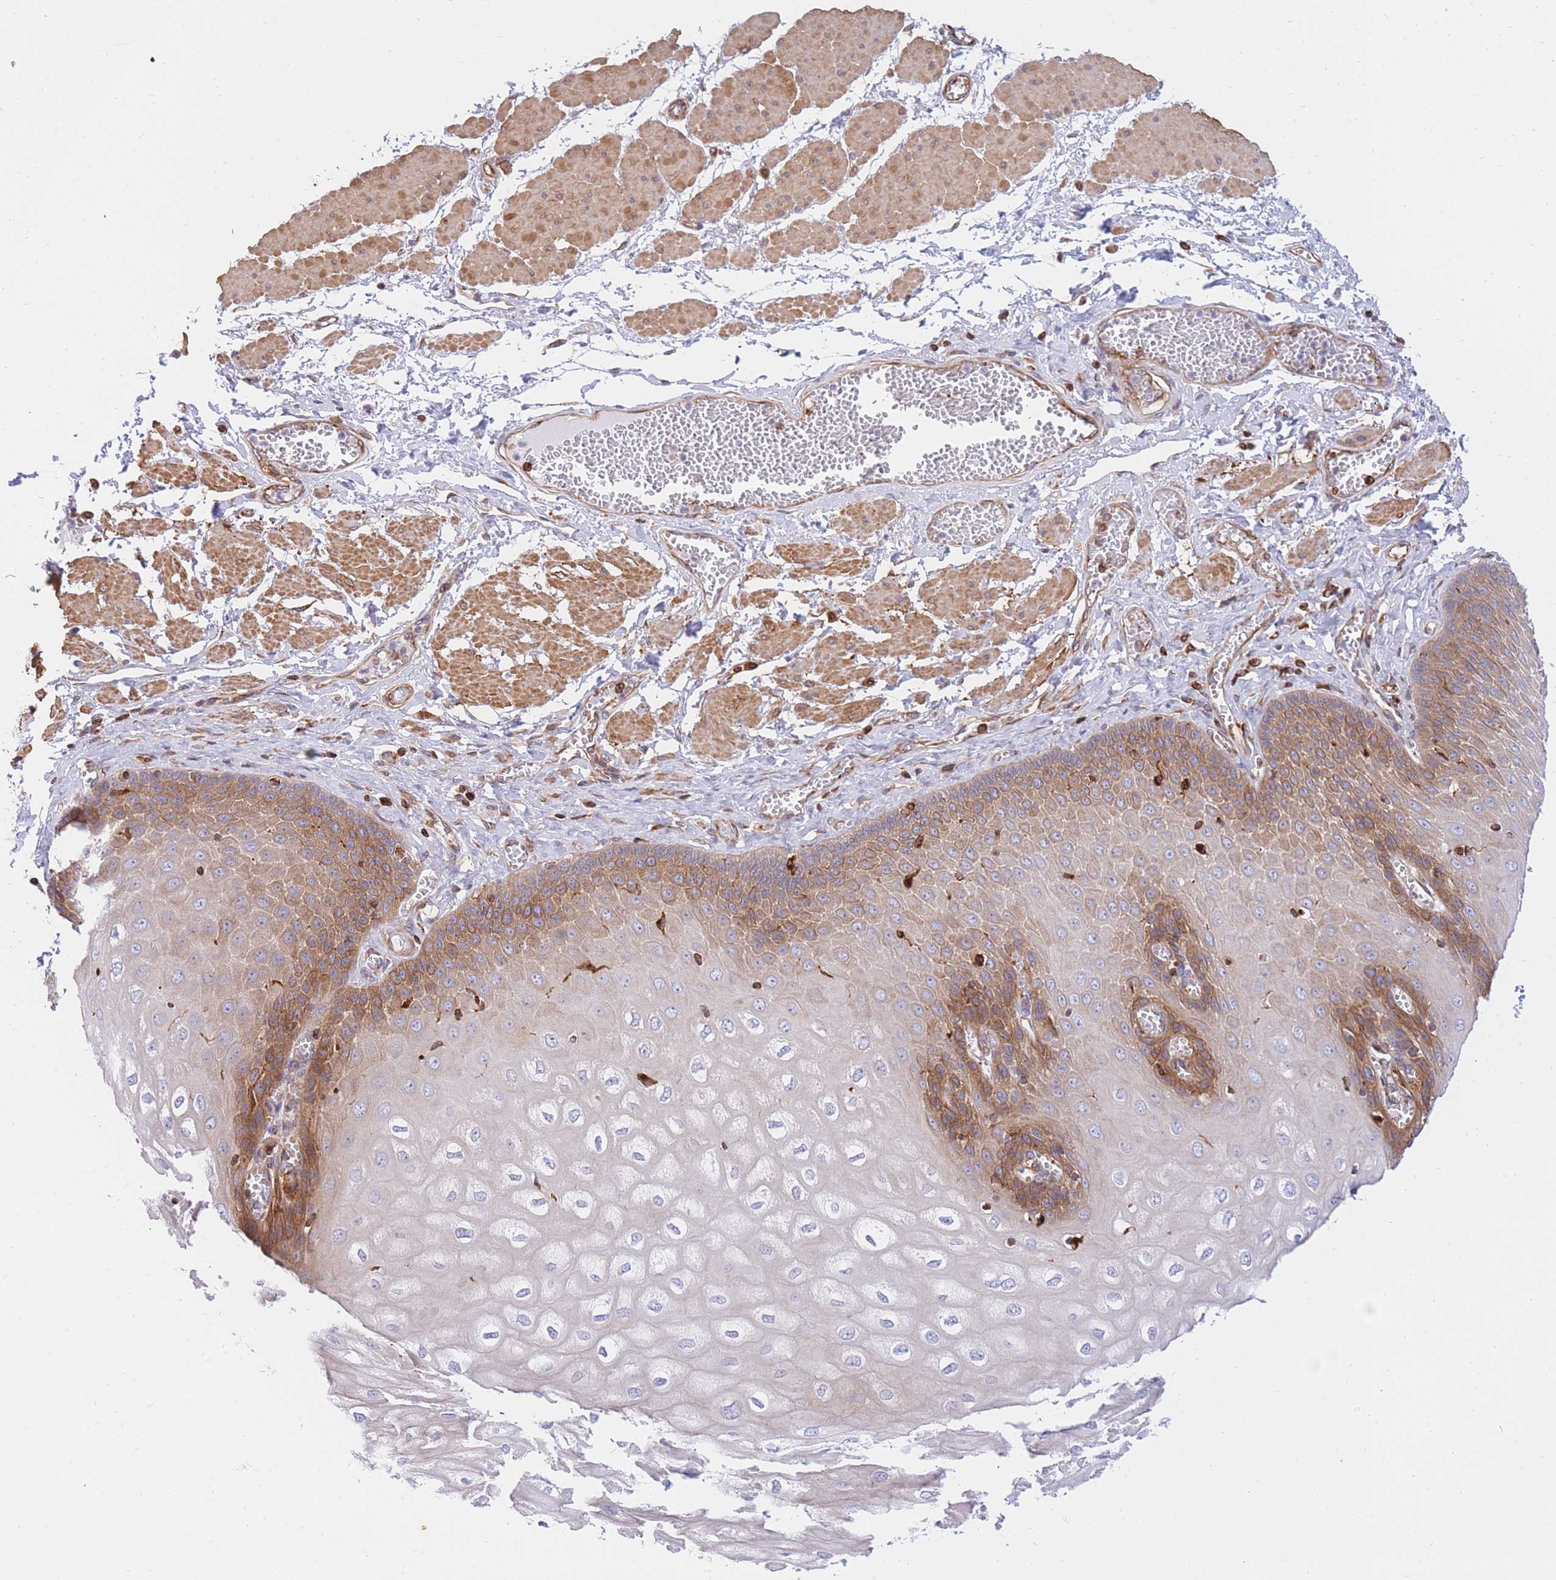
{"staining": {"intensity": "moderate", "quantity": ">75%", "location": "cytoplasmic/membranous"}, "tissue": "esophagus", "cell_type": "Squamous epithelial cells", "image_type": "normal", "snomed": [{"axis": "morphology", "description": "Normal tissue, NOS"}, {"axis": "topography", "description": "Esophagus"}], "caption": "Immunohistochemical staining of unremarkable human esophagus displays moderate cytoplasmic/membranous protein positivity in about >75% of squamous epithelial cells.", "gene": "REM1", "patient": {"sex": "male", "age": 60}}